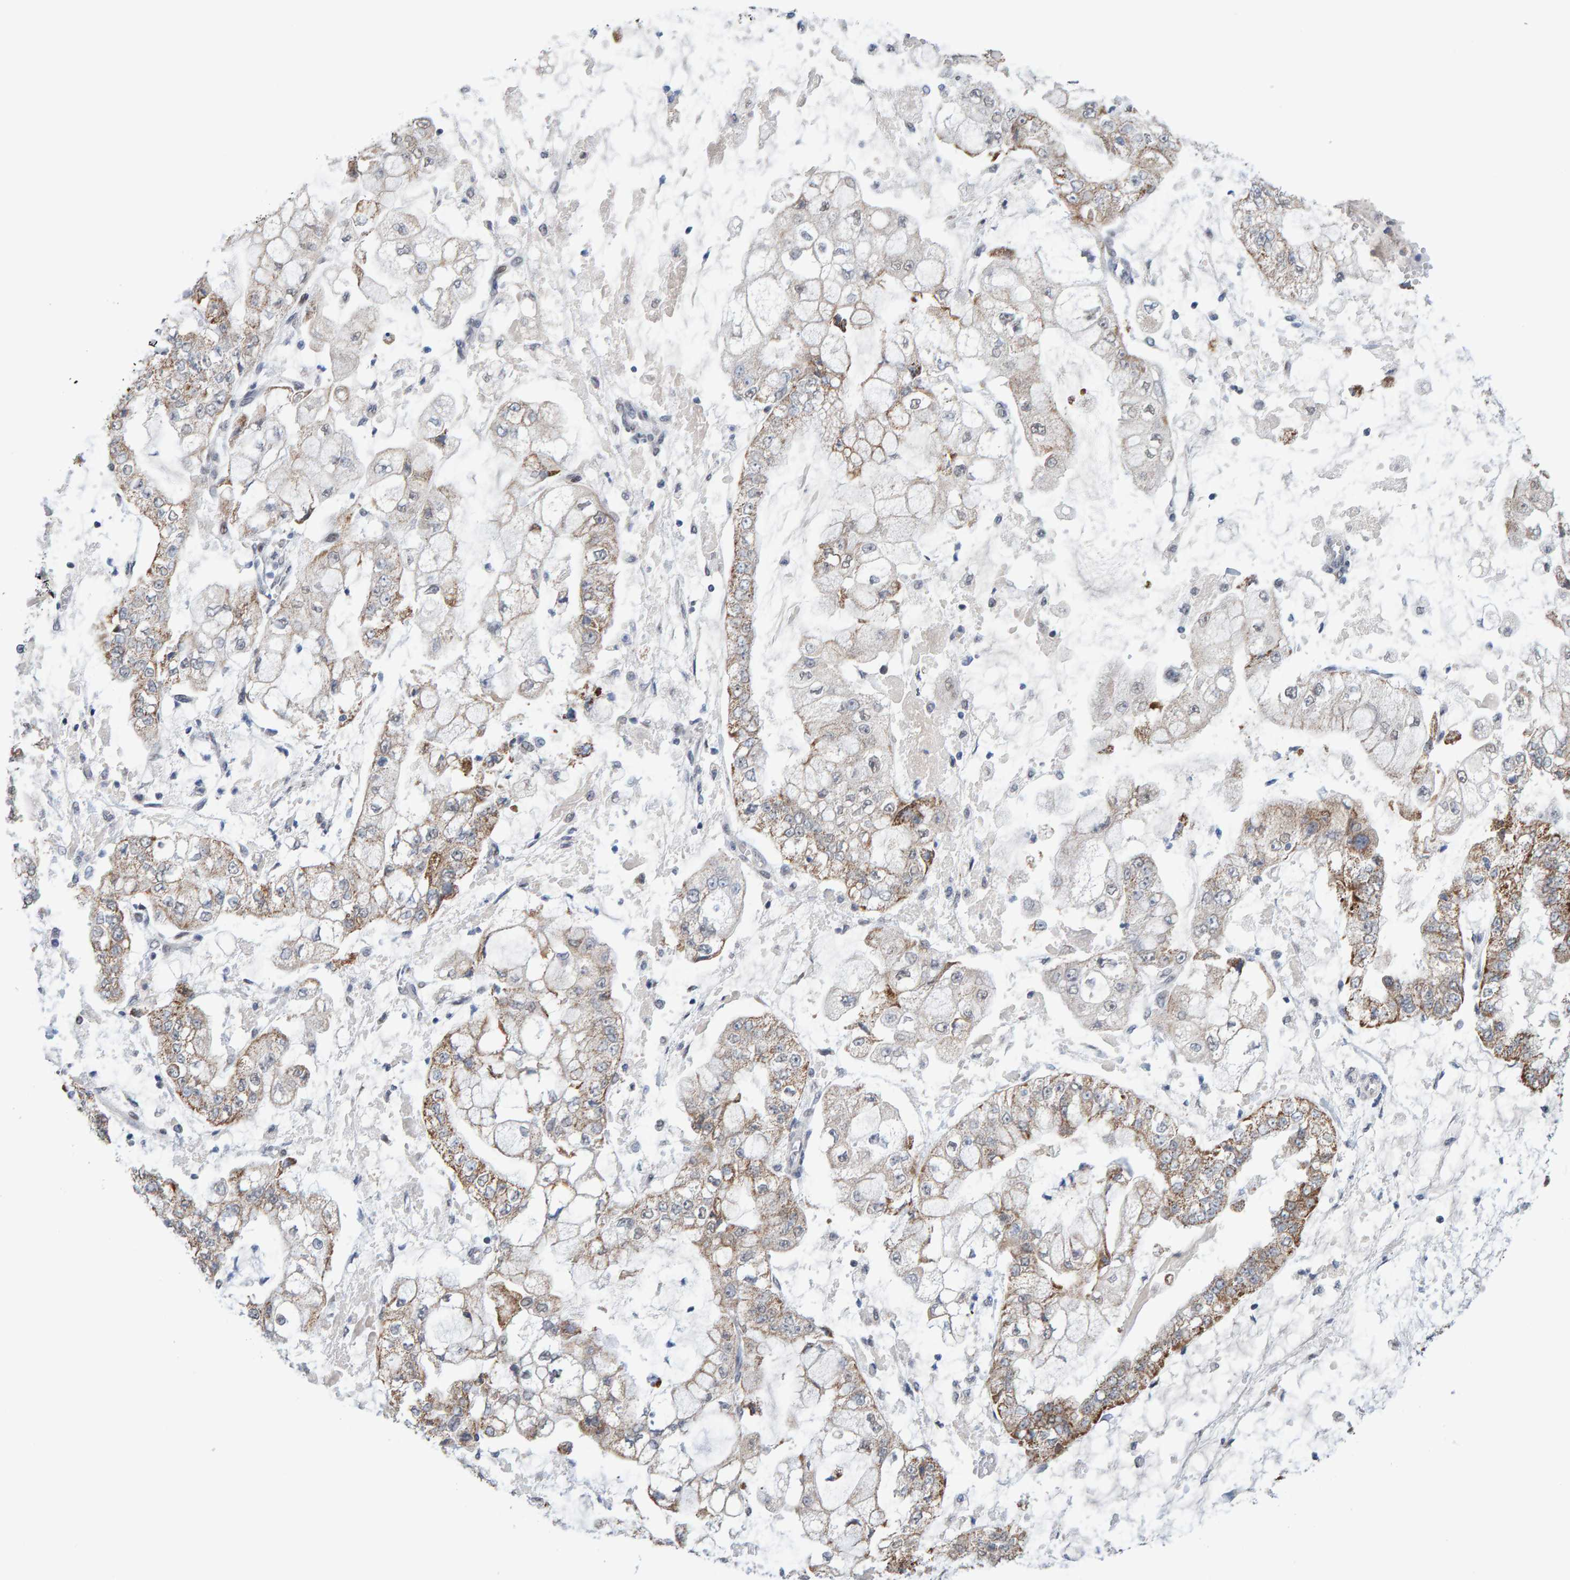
{"staining": {"intensity": "moderate", "quantity": "25%-75%", "location": "cytoplasmic/membranous"}, "tissue": "stomach cancer", "cell_type": "Tumor cells", "image_type": "cancer", "snomed": [{"axis": "morphology", "description": "Adenocarcinoma, NOS"}, {"axis": "topography", "description": "Stomach"}], "caption": "A brown stain highlights moderate cytoplasmic/membranous staining of a protein in human adenocarcinoma (stomach) tumor cells.", "gene": "USP43", "patient": {"sex": "male", "age": 76}}